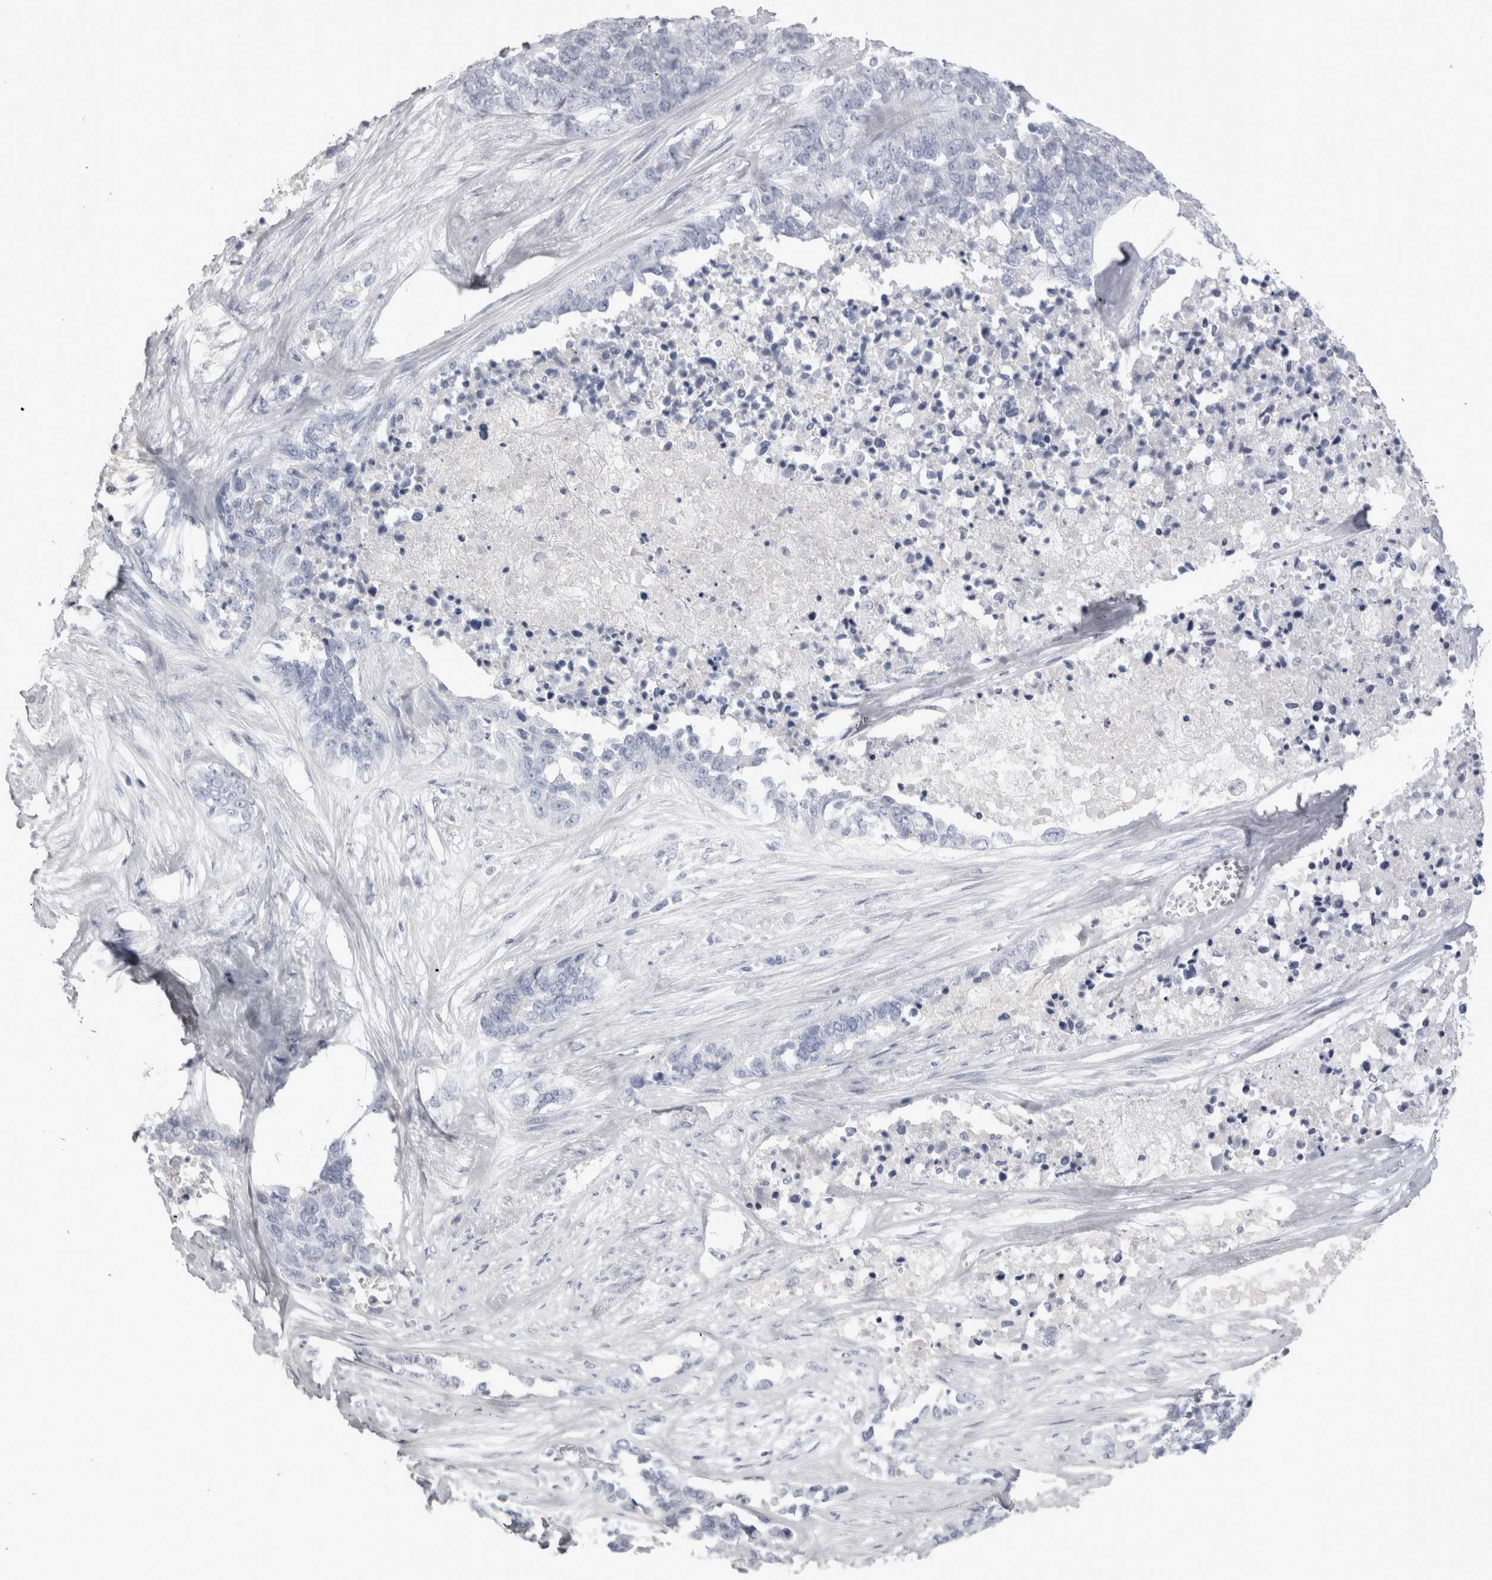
{"staining": {"intensity": "negative", "quantity": "none", "location": "none"}, "tissue": "ovarian cancer", "cell_type": "Tumor cells", "image_type": "cancer", "snomed": [{"axis": "morphology", "description": "Cystadenocarcinoma, serous, NOS"}, {"axis": "topography", "description": "Ovary"}], "caption": "Tumor cells are negative for brown protein staining in ovarian serous cystadenocarcinoma.", "gene": "ADAM2", "patient": {"sex": "female", "age": 44}}